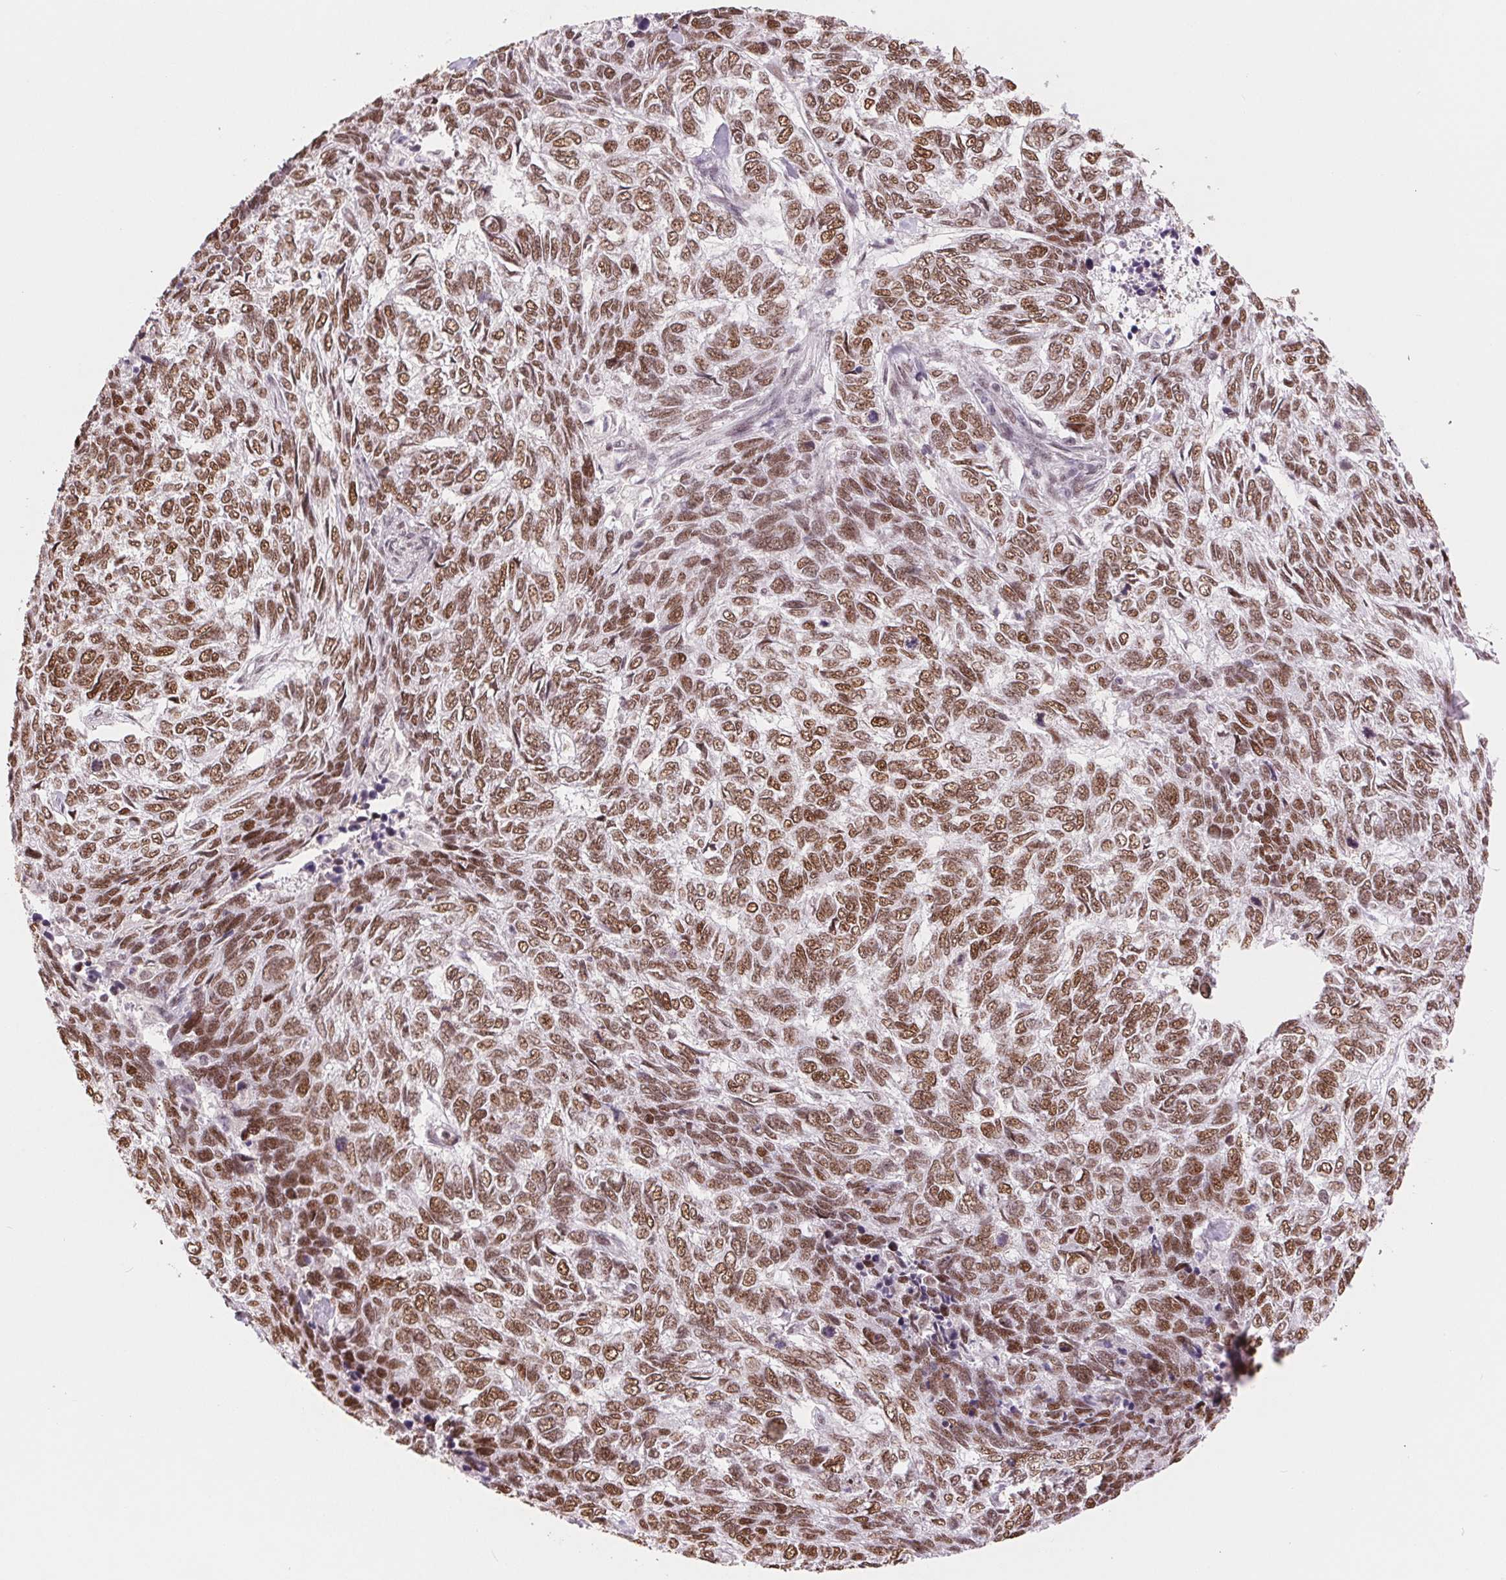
{"staining": {"intensity": "moderate", "quantity": ">75%", "location": "nuclear"}, "tissue": "skin cancer", "cell_type": "Tumor cells", "image_type": "cancer", "snomed": [{"axis": "morphology", "description": "Basal cell carcinoma"}, {"axis": "topography", "description": "Skin"}], "caption": "Protein expression analysis of skin basal cell carcinoma displays moderate nuclear staining in approximately >75% of tumor cells.", "gene": "SREK1", "patient": {"sex": "female", "age": 65}}